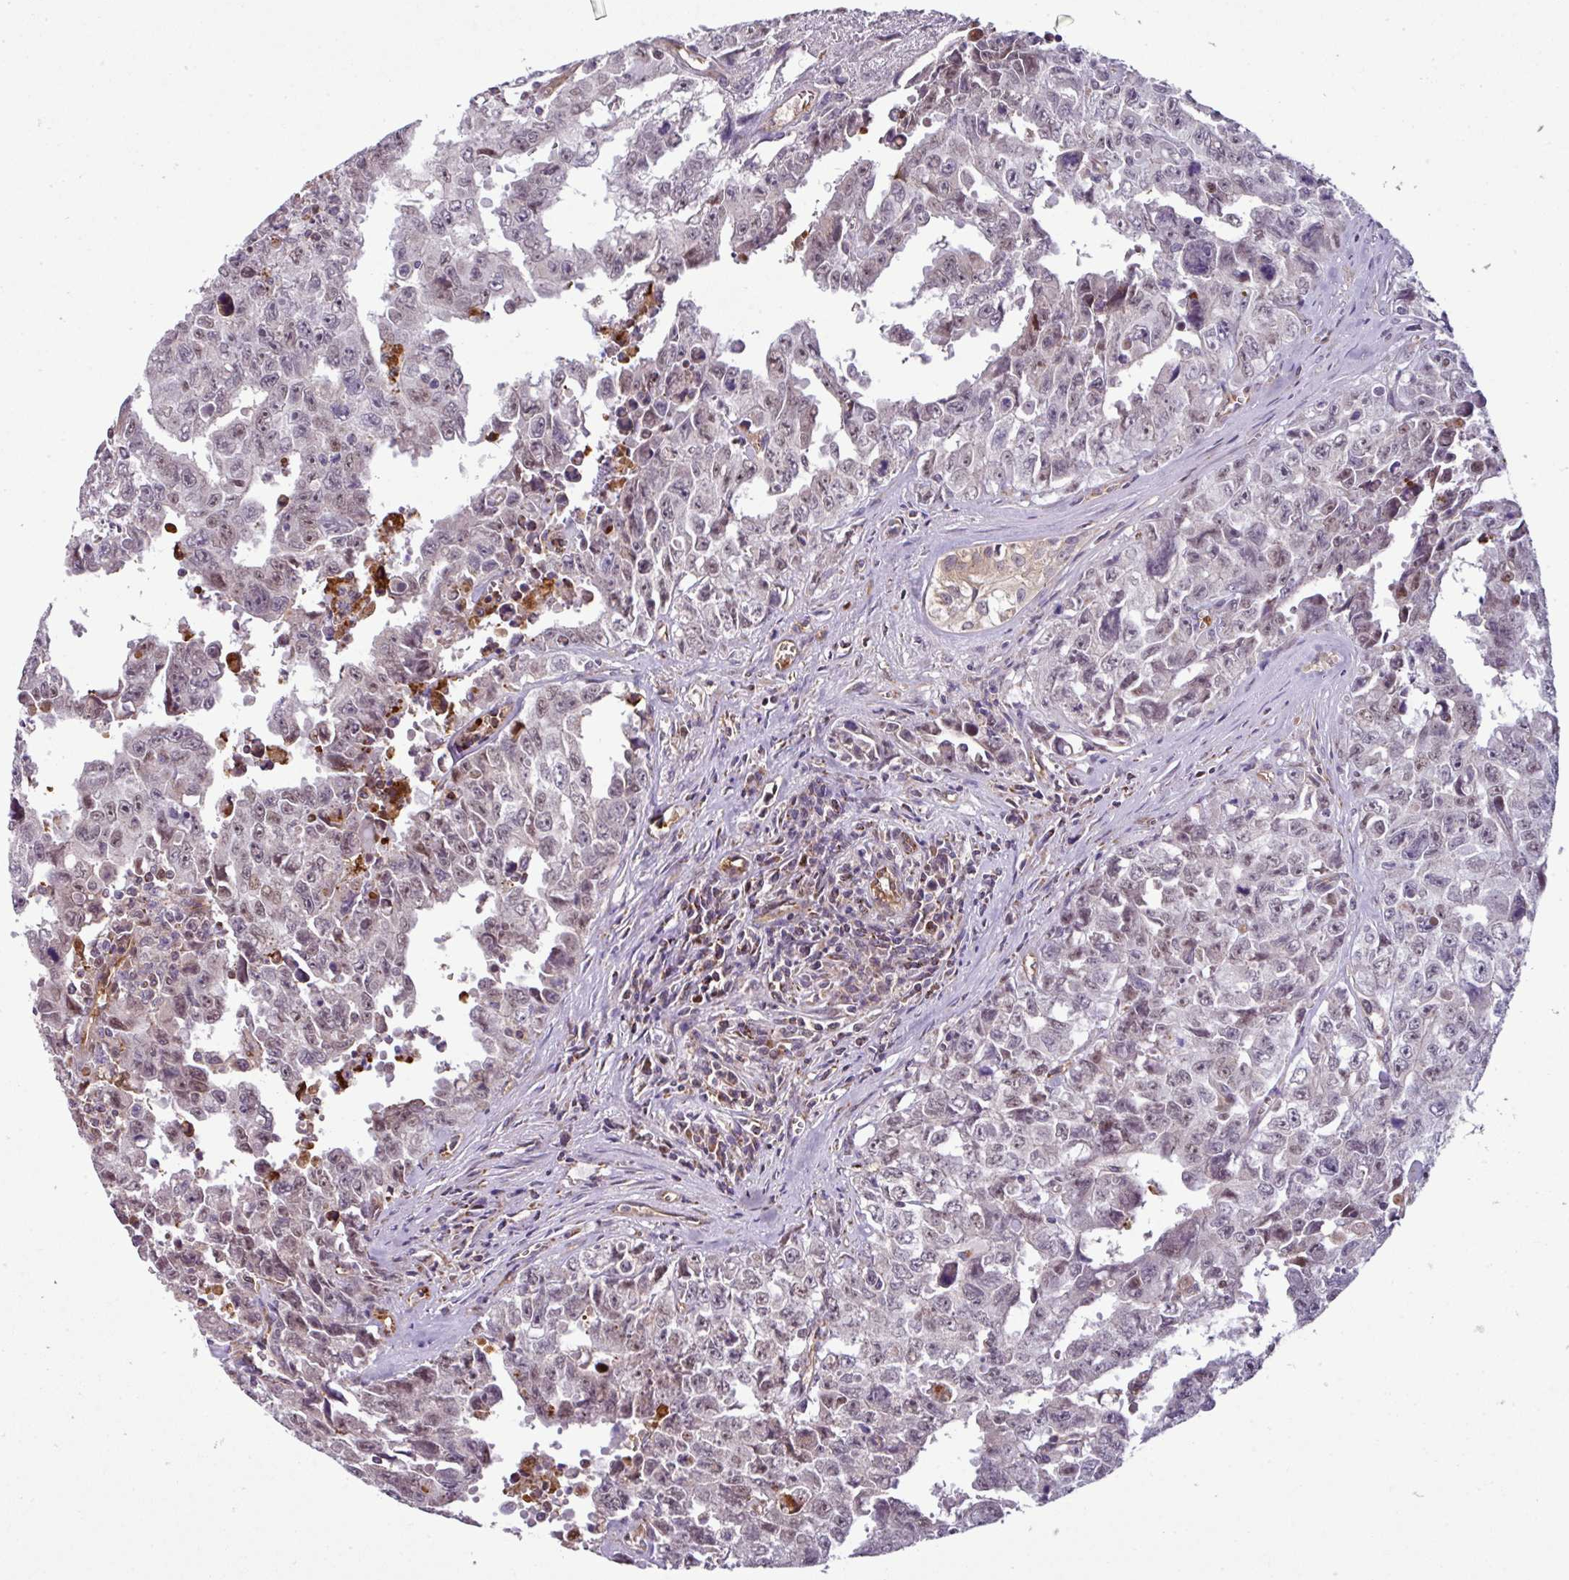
{"staining": {"intensity": "weak", "quantity": "<25%", "location": "nuclear"}, "tissue": "testis cancer", "cell_type": "Tumor cells", "image_type": "cancer", "snomed": [{"axis": "morphology", "description": "Carcinoma, Embryonal, NOS"}, {"axis": "topography", "description": "Testis"}], "caption": "Tumor cells are negative for protein expression in human embryonal carcinoma (testis).", "gene": "PRELID3B", "patient": {"sex": "male", "age": 24}}